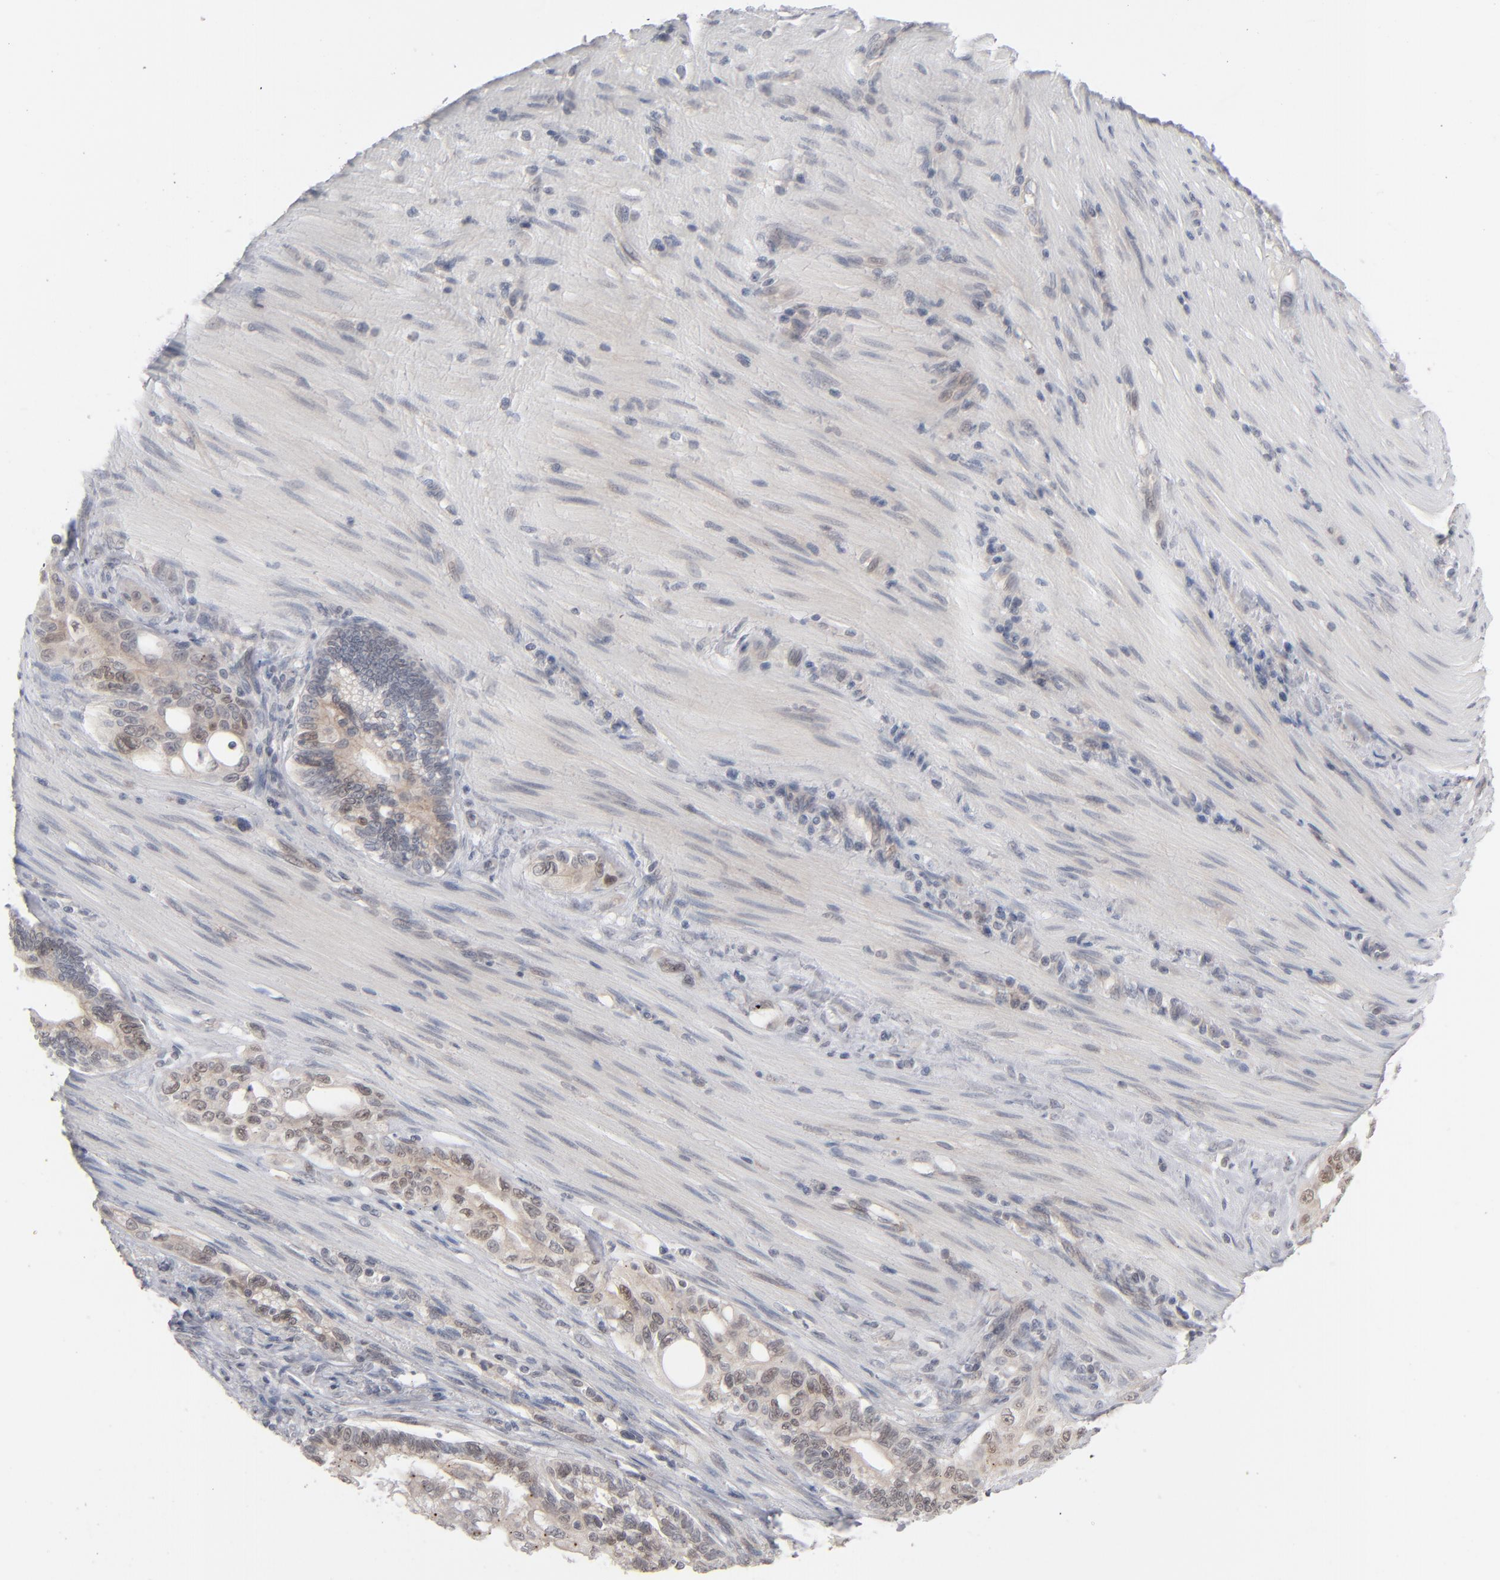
{"staining": {"intensity": "weak", "quantity": ">75%", "location": "cytoplasmic/membranous"}, "tissue": "pancreatic cancer", "cell_type": "Tumor cells", "image_type": "cancer", "snomed": [{"axis": "morphology", "description": "Normal tissue, NOS"}, {"axis": "topography", "description": "Pancreas"}], "caption": "A brown stain labels weak cytoplasmic/membranous expression of a protein in pancreatic cancer tumor cells.", "gene": "POF1B", "patient": {"sex": "male", "age": 42}}